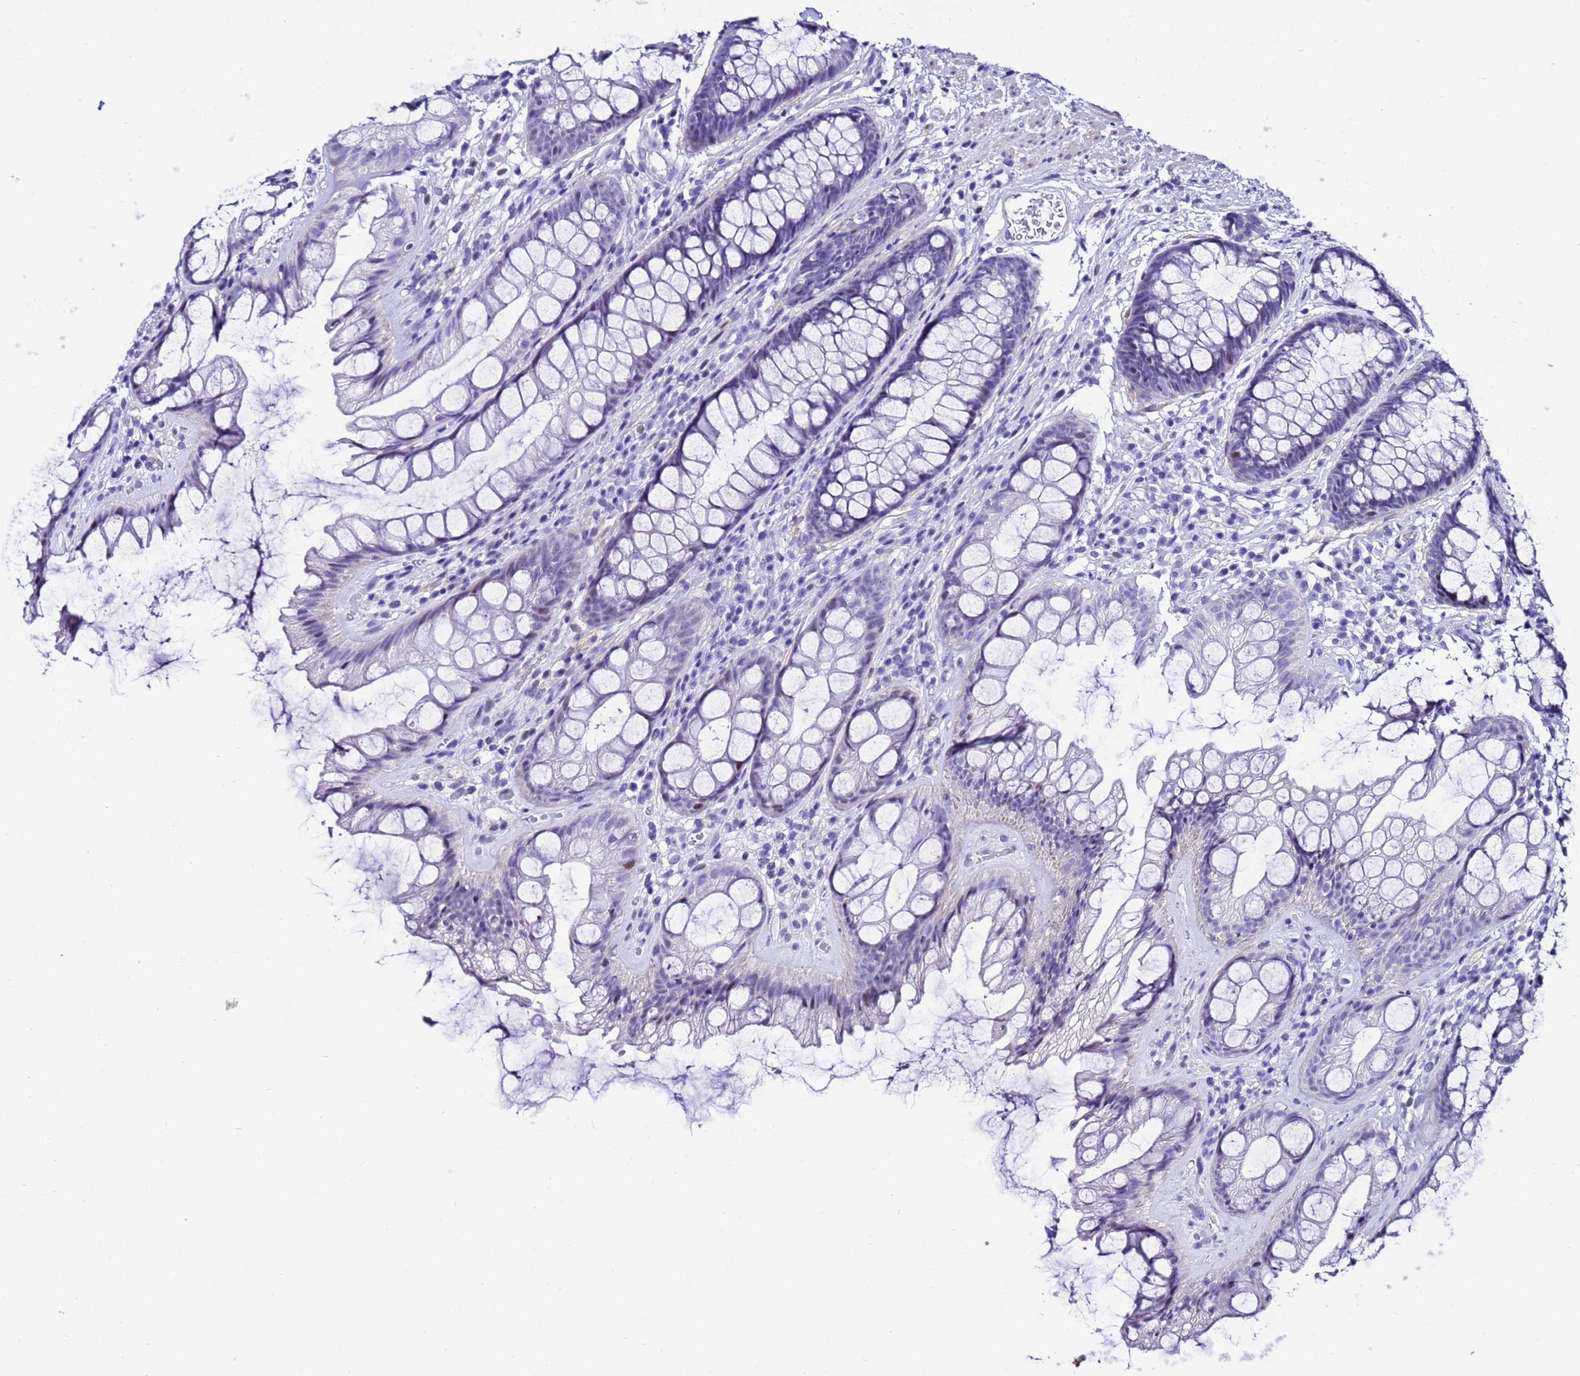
{"staining": {"intensity": "moderate", "quantity": "<25%", "location": "nuclear"}, "tissue": "rectum", "cell_type": "Glandular cells", "image_type": "normal", "snomed": [{"axis": "morphology", "description": "Normal tissue, NOS"}, {"axis": "topography", "description": "Rectum"}], "caption": "High-power microscopy captured an immunohistochemistry photomicrograph of normal rectum, revealing moderate nuclear expression in about <25% of glandular cells. (IHC, brightfield microscopy, high magnification).", "gene": "ZNF417", "patient": {"sex": "male", "age": 74}}